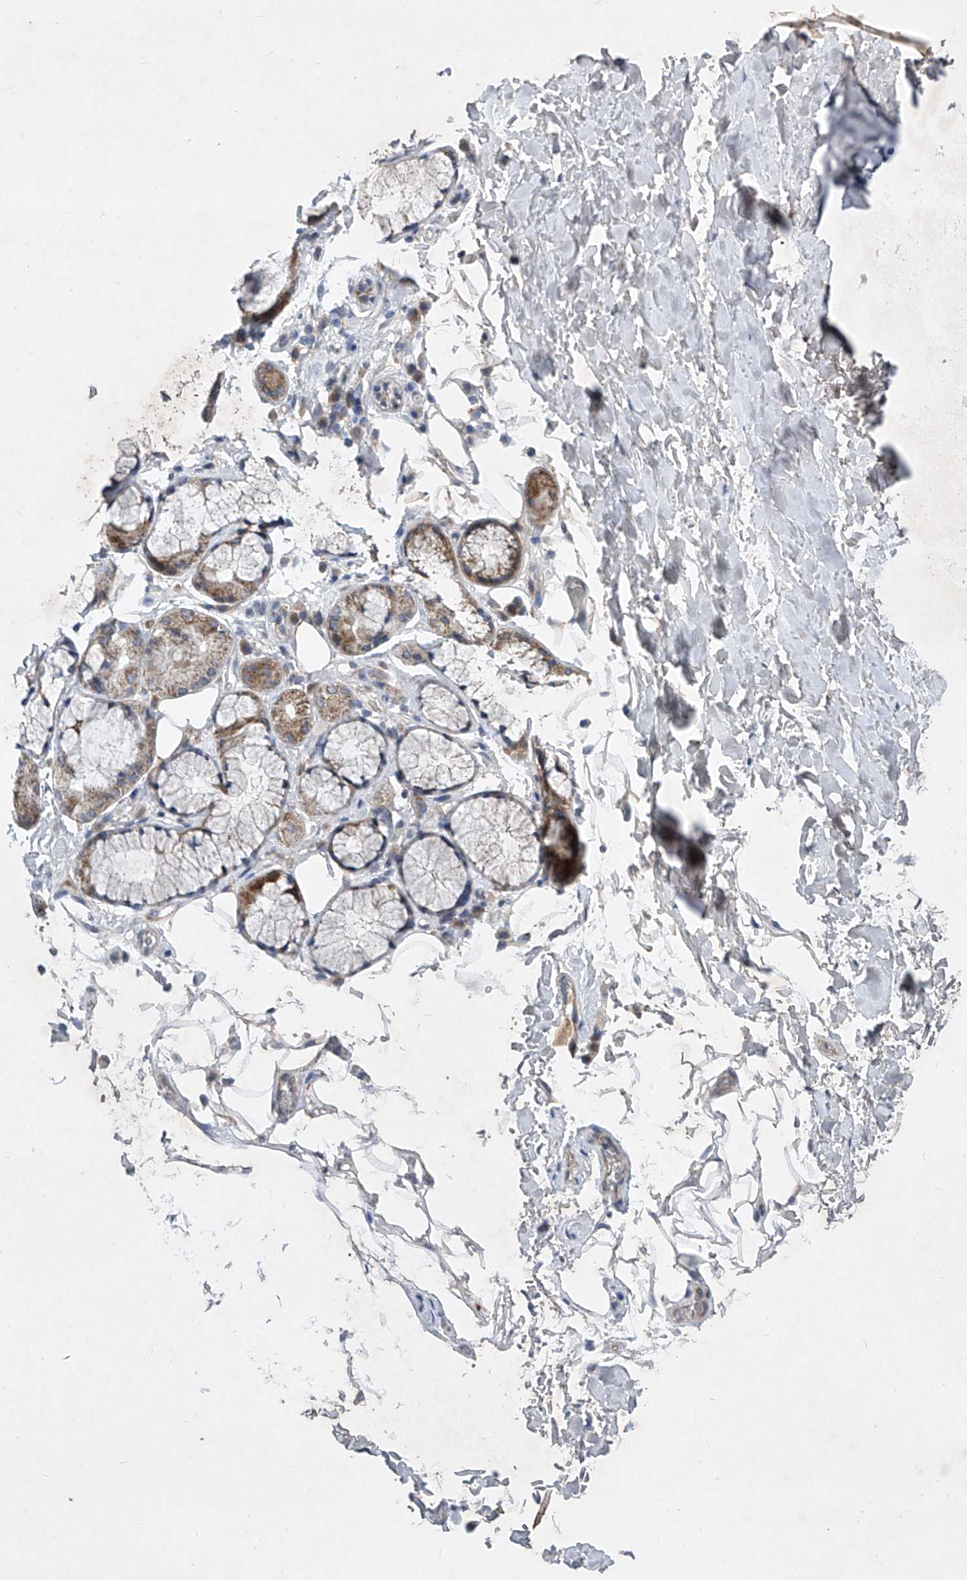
{"staining": {"intensity": "negative", "quantity": "none", "location": "none"}, "tissue": "adipose tissue", "cell_type": "Adipocytes", "image_type": "normal", "snomed": [{"axis": "morphology", "description": "Normal tissue, NOS"}, {"axis": "topography", "description": "Cartilage tissue"}], "caption": "Protein analysis of benign adipose tissue displays no significant positivity in adipocytes. (DAB IHC with hematoxylin counter stain).", "gene": "COQ3", "patient": {"sex": "female", "age": 63}}